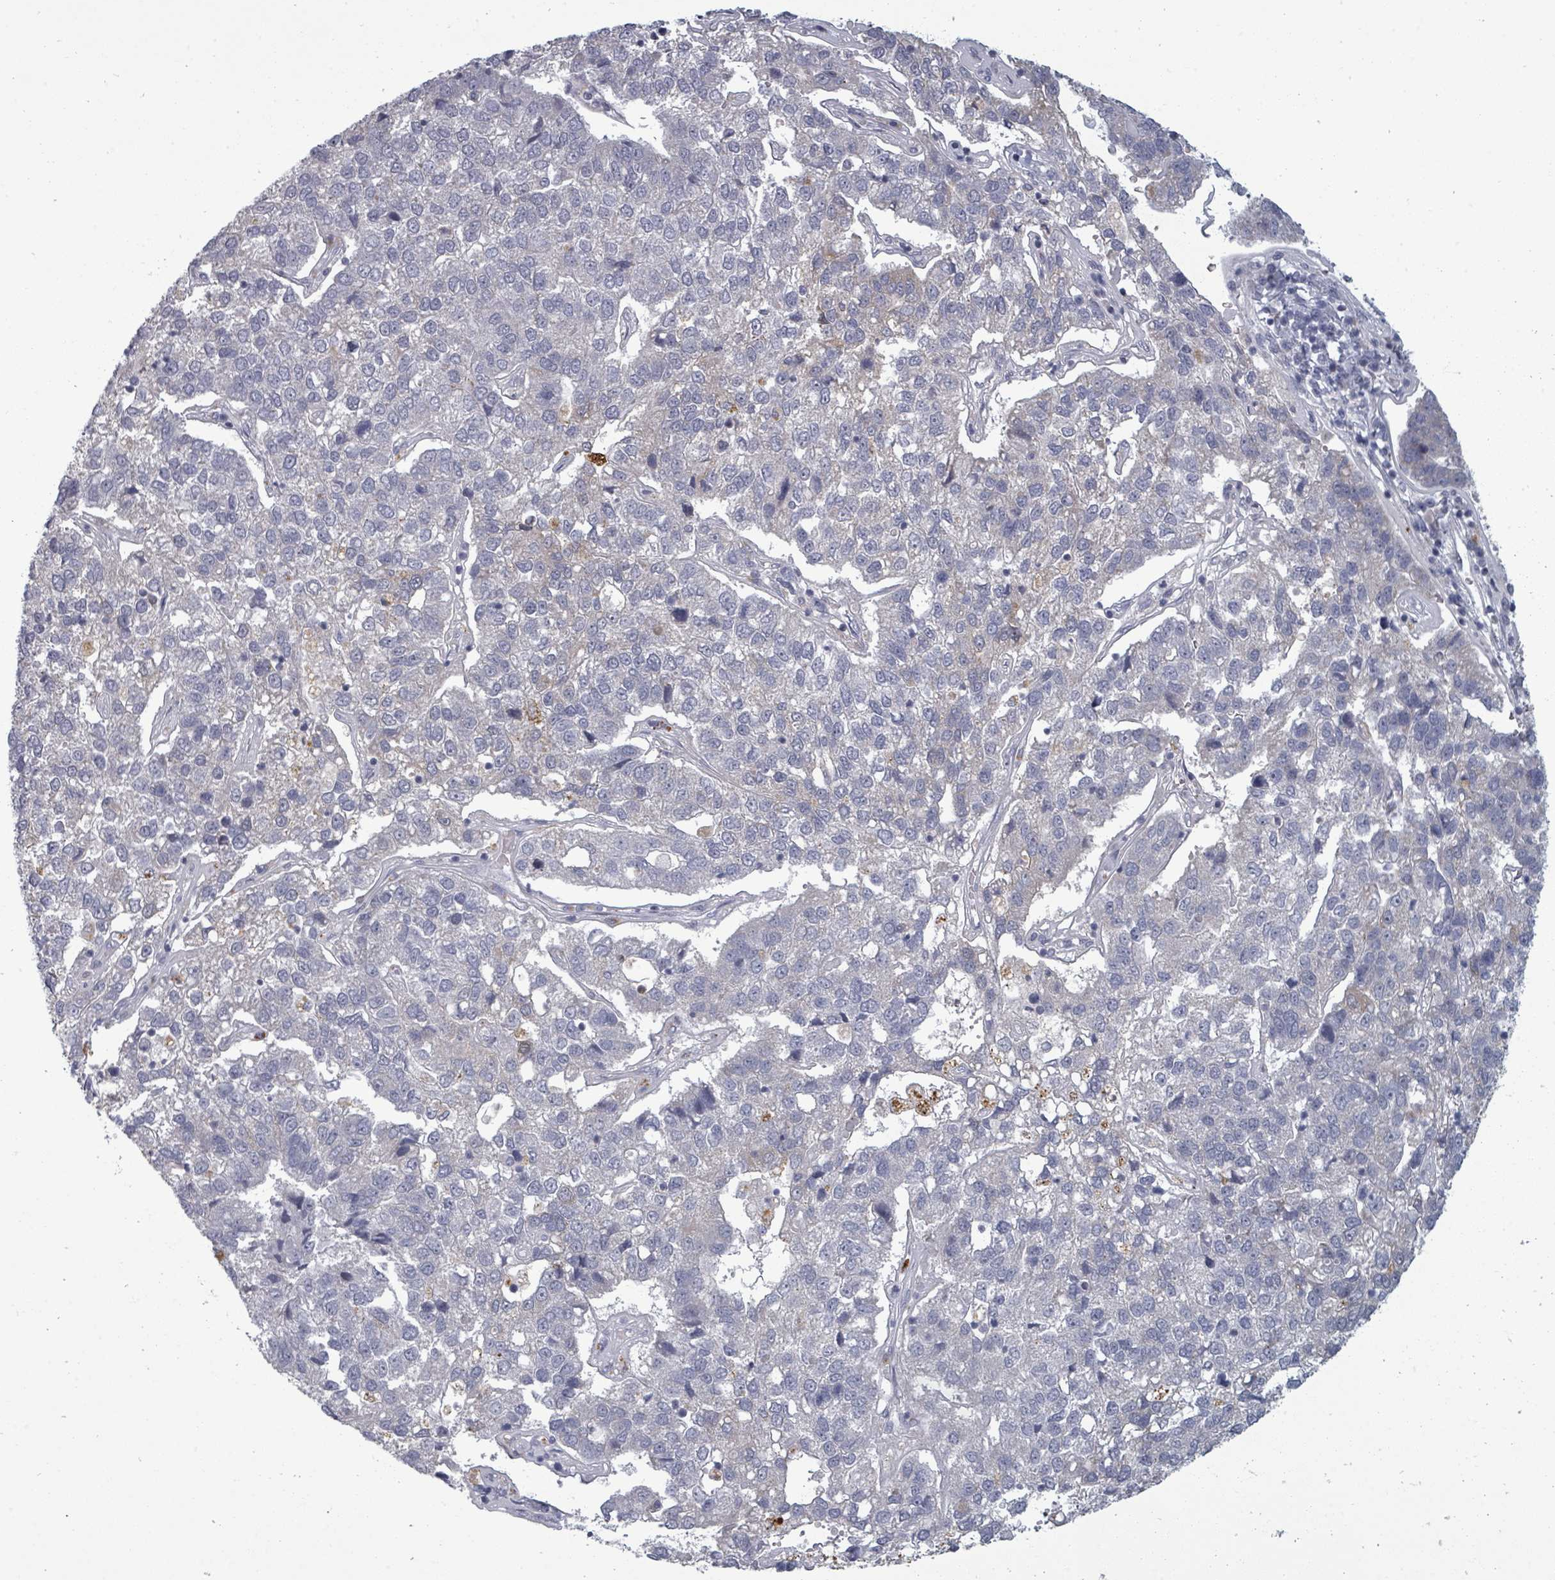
{"staining": {"intensity": "negative", "quantity": "none", "location": "none"}, "tissue": "pancreatic cancer", "cell_type": "Tumor cells", "image_type": "cancer", "snomed": [{"axis": "morphology", "description": "Adenocarcinoma, NOS"}, {"axis": "topography", "description": "Pancreas"}], "caption": "Adenocarcinoma (pancreatic) was stained to show a protein in brown. There is no significant expression in tumor cells.", "gene": "ASB12", "patient": {"sex": "female", "age": 61}}